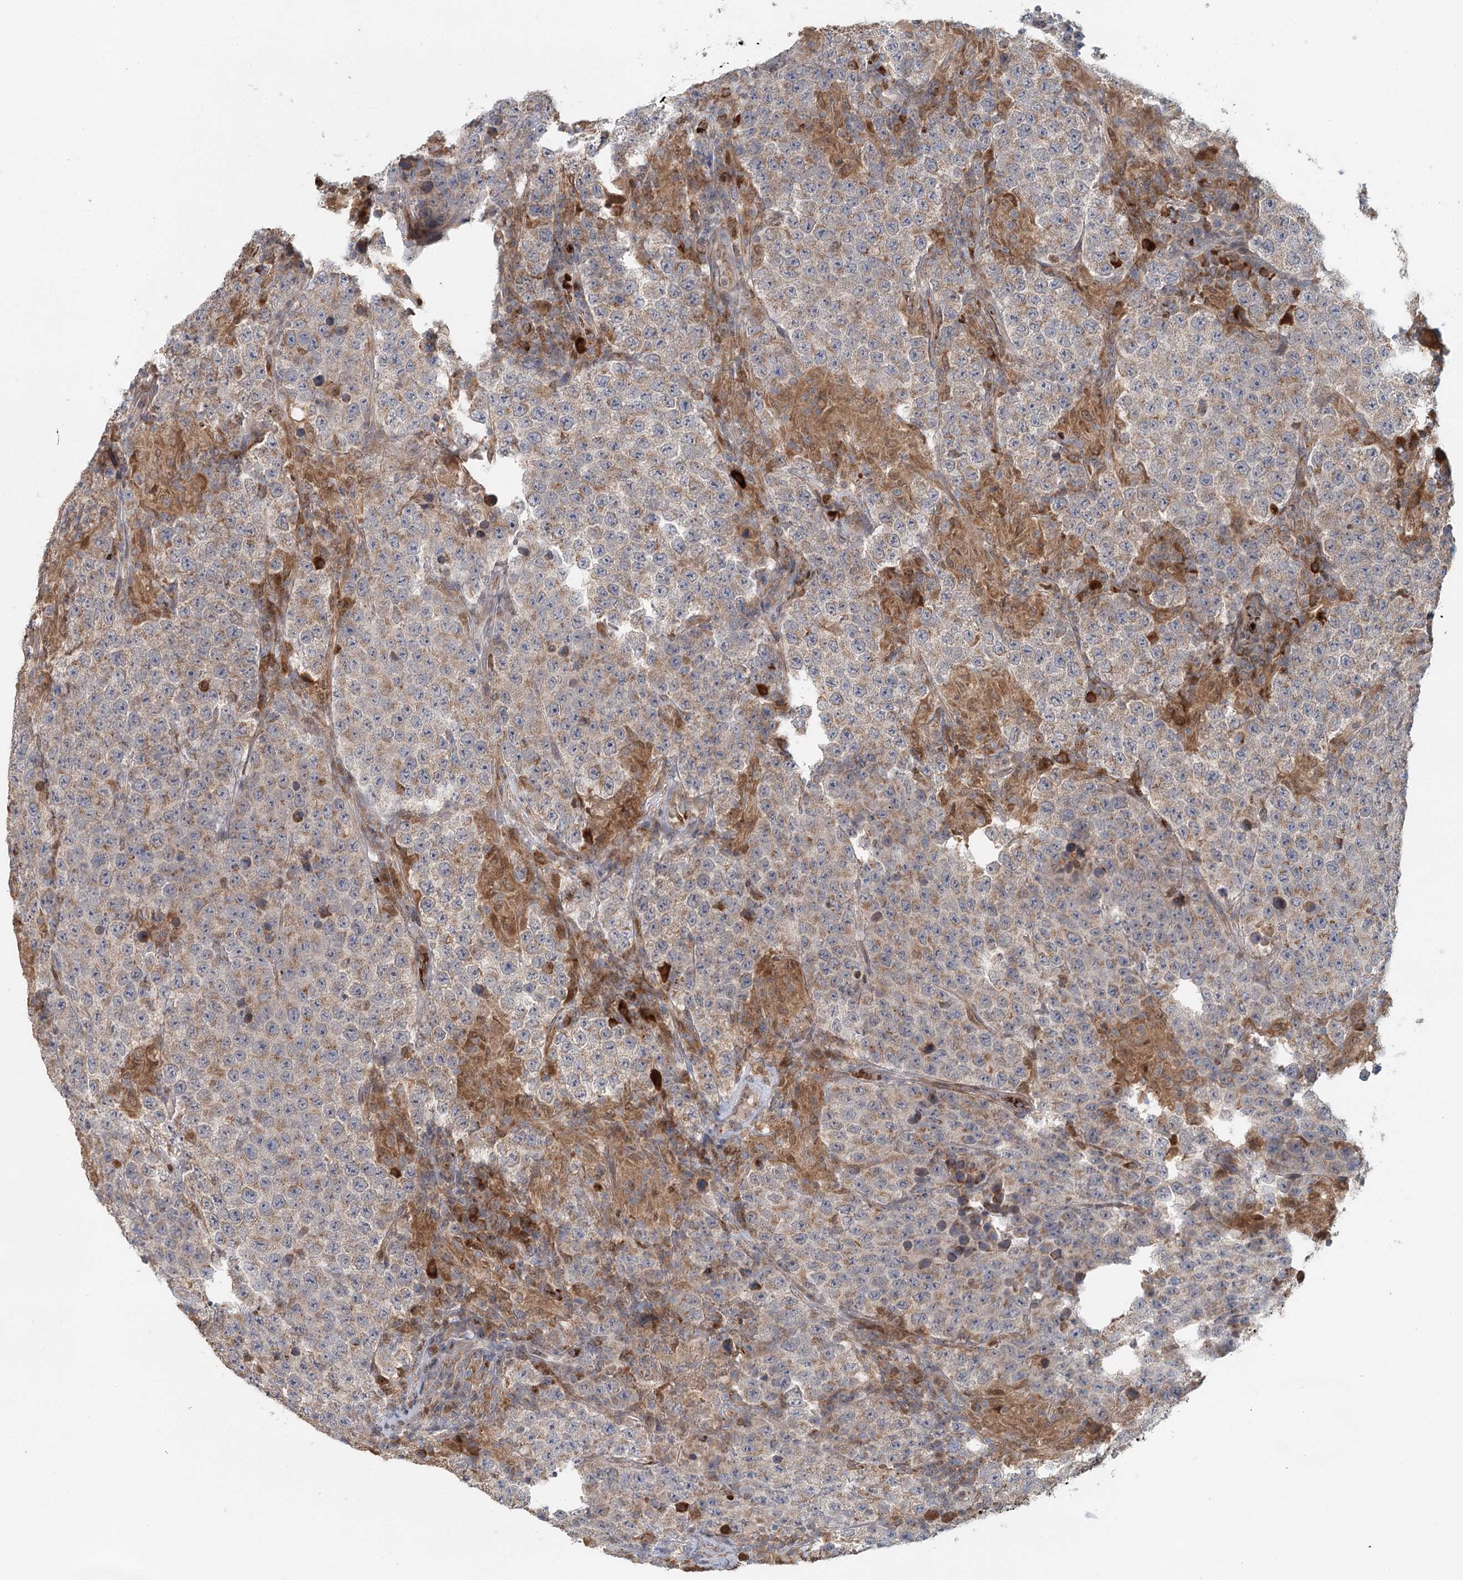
{"staining": {"intensity": "weak", "quantity": ">75%", "location": "cytoplasmic/membranous"}, "tissue": "testis cancer", "cell_type": "Tumor cells", "image_type": "cancer", "snomed": [{"axis": "morphology", "description": "Normal tissue, NOS"}, {"axis": "morphology", "description": "Urothelial carcinoma, High grade"}, {"axis": "morphology", "description": "Seminoma, NOS"}, {"axis": "morphology", "description": "Carcinoma, Embryonal, NOS"}, {"axis": "topography", "description": "Urinary bladder"}, {"axis": "topography", "description": "Testis"}], "caption": "Immunohistochemistry (IHC) of human testis high-grade urothelial carcinoma shows low levels of weak cytoplasmic/membranous staining in approximately >75% of tumor cells.", "gene": "ADK", "patient": {"sex": "male", "age": 41}}